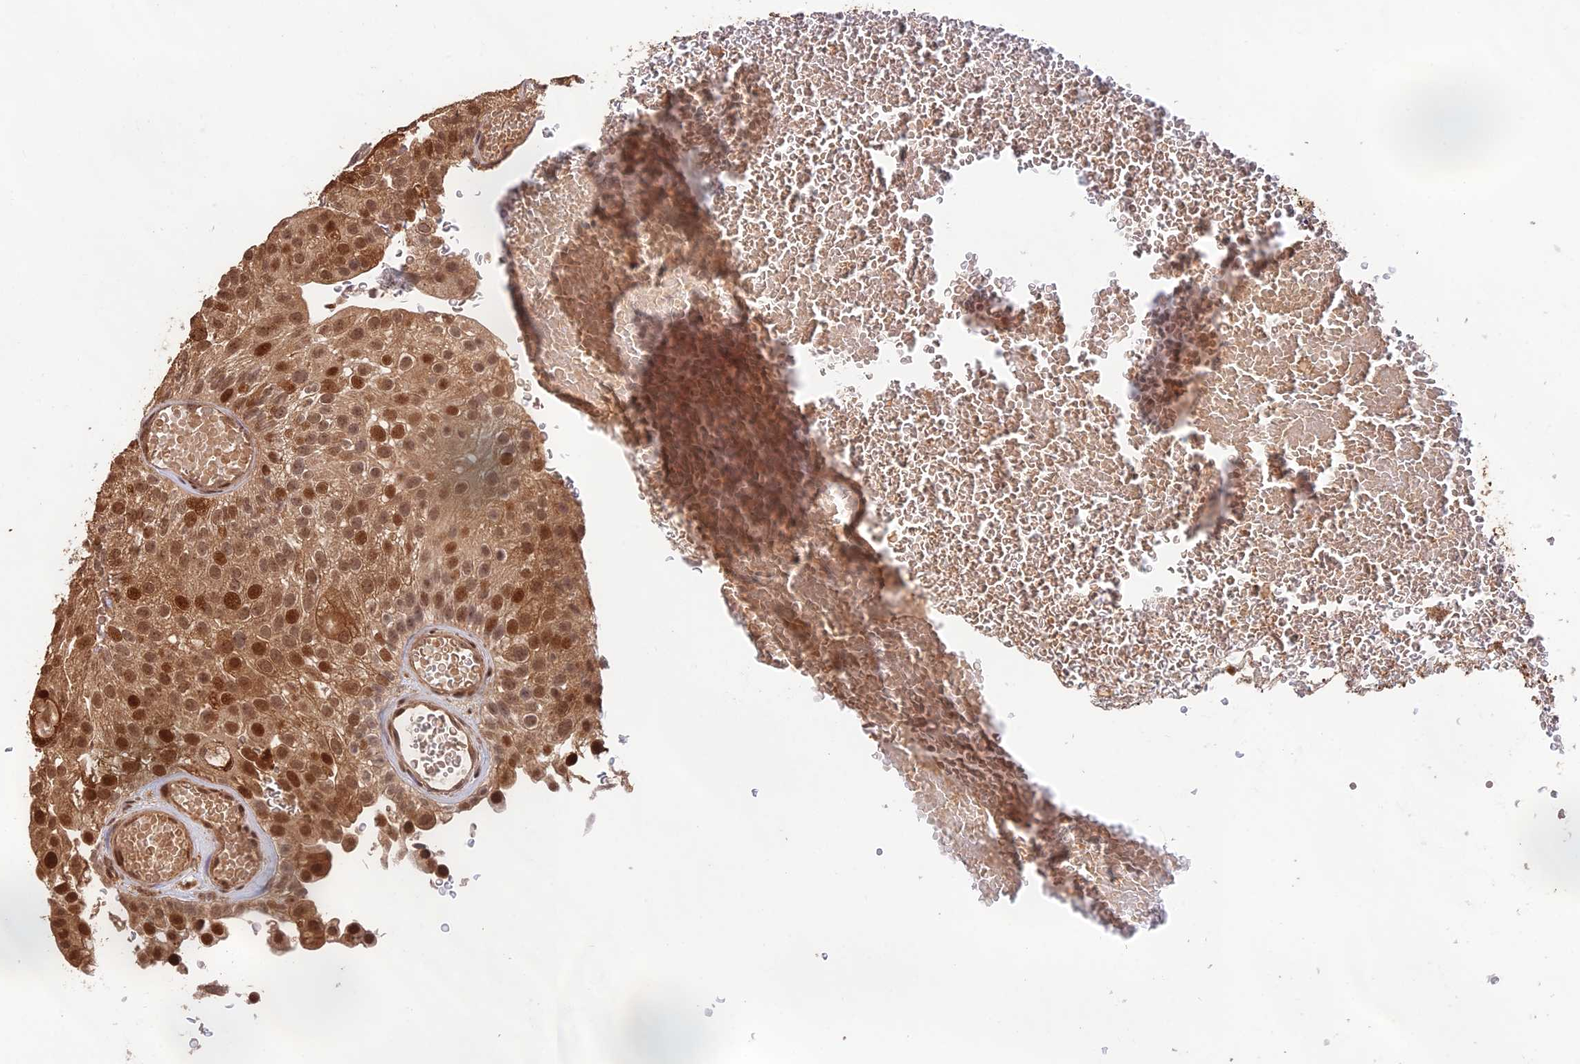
{"staining": {"intensity": "moderate", "quantity": ">75%", "location": "cytoplasmic/membranous,nuclear"}, "tissue": "urothelial cancer", "cell_type": "Tumor cells", "image_type": "cancer", "snomed": [{"axis": "morphology", "description": "Urothelial carcinoma, Low grade"}, {"axis": "topography", "description": "Urinary bladder"}], "caption": "Low-grade urothelial carcinoma was stained to show a protein in brown. There is medium levels of moderate cytoplasmic/membranous and nuclear staining in approximately >75% of tumor cells. (DAB (3,3'-diaminobenzidine) = brown stain, brightfield microscopy at high magnification).", "gene": "OSBPL1A", "patient": {"sex": "male", "age": 78}}